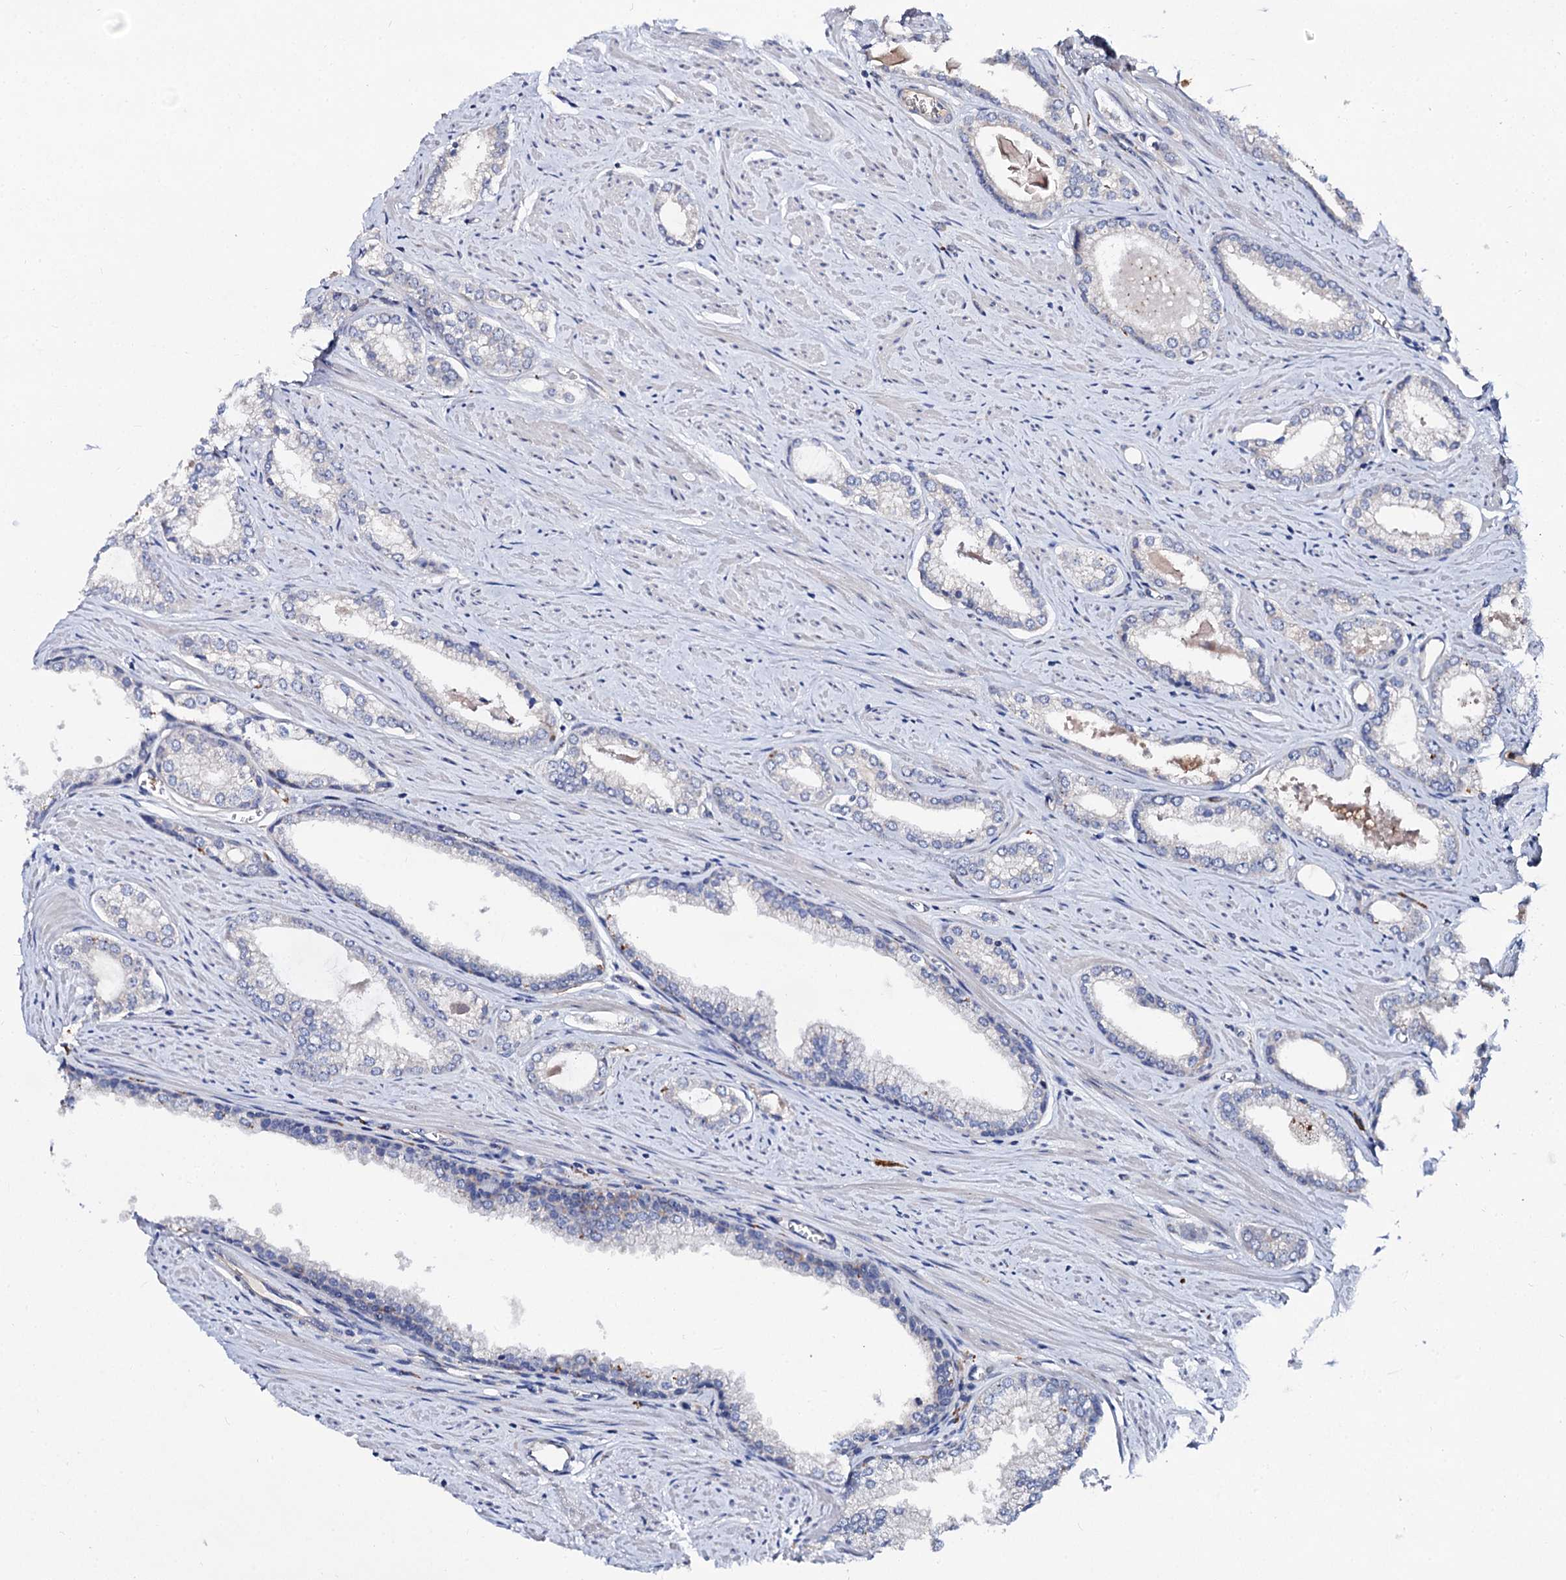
{"staining": {"intensity": "negative", "quantity": "none", "location": "none"}, "tissue": "prostate cancer", "cell_type": "Tumor cells", "image_type": "cancer", "snomed": [{"axis": "morphology", "description": "Adenocarcinoma, Low grade"}, {"axis": "topography", "description": "Prostate and seminal vesicle, NOS"}], "caption": "Micrograph shows no protein positivity in tumor cells of low-grade adenocarcinoma (prostate) tissue.", "gene": "HVCN1", "patient": {"sex": "male", "age": 60}}